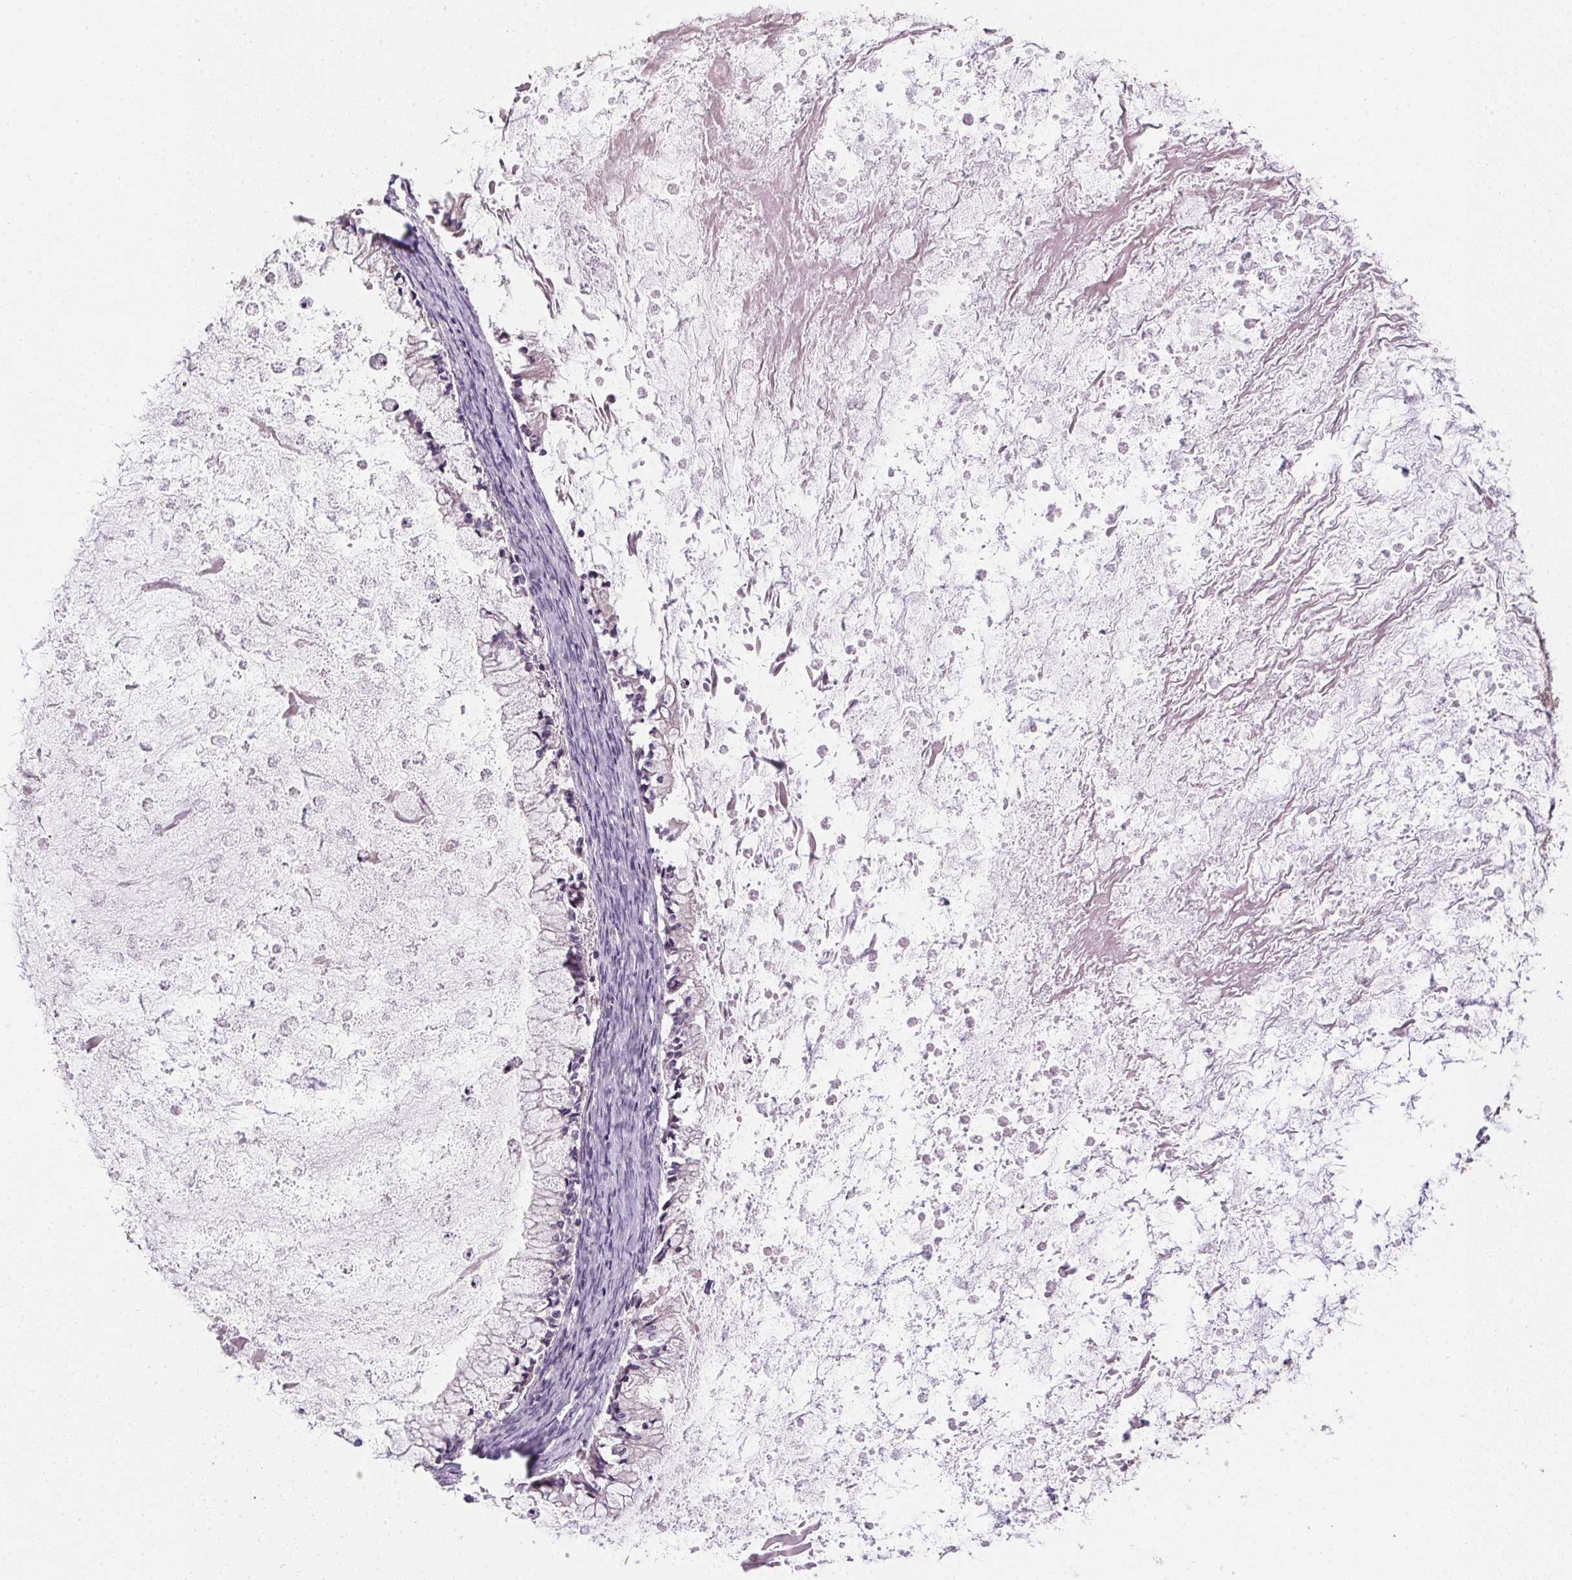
{"staining": {"intensity": "negative", "quantity": "none", "location": "none"}, "tissue": "ovarian cancer", "cell_type": "Tumor cells", "image_type": "cancer", "snomed": [{"axis": "morphology", "description": "Cystadenocarcinoma, mucinous, NOS"}, {"axis": "topography", "description": "Ovary"}], "caption": "There is no significant positivity in tumor cells of ovarian cancer (mucinous cystadenocarcinoma).", "gene": "CFAP92", "patient": {"sex": "female", "age": 67}}